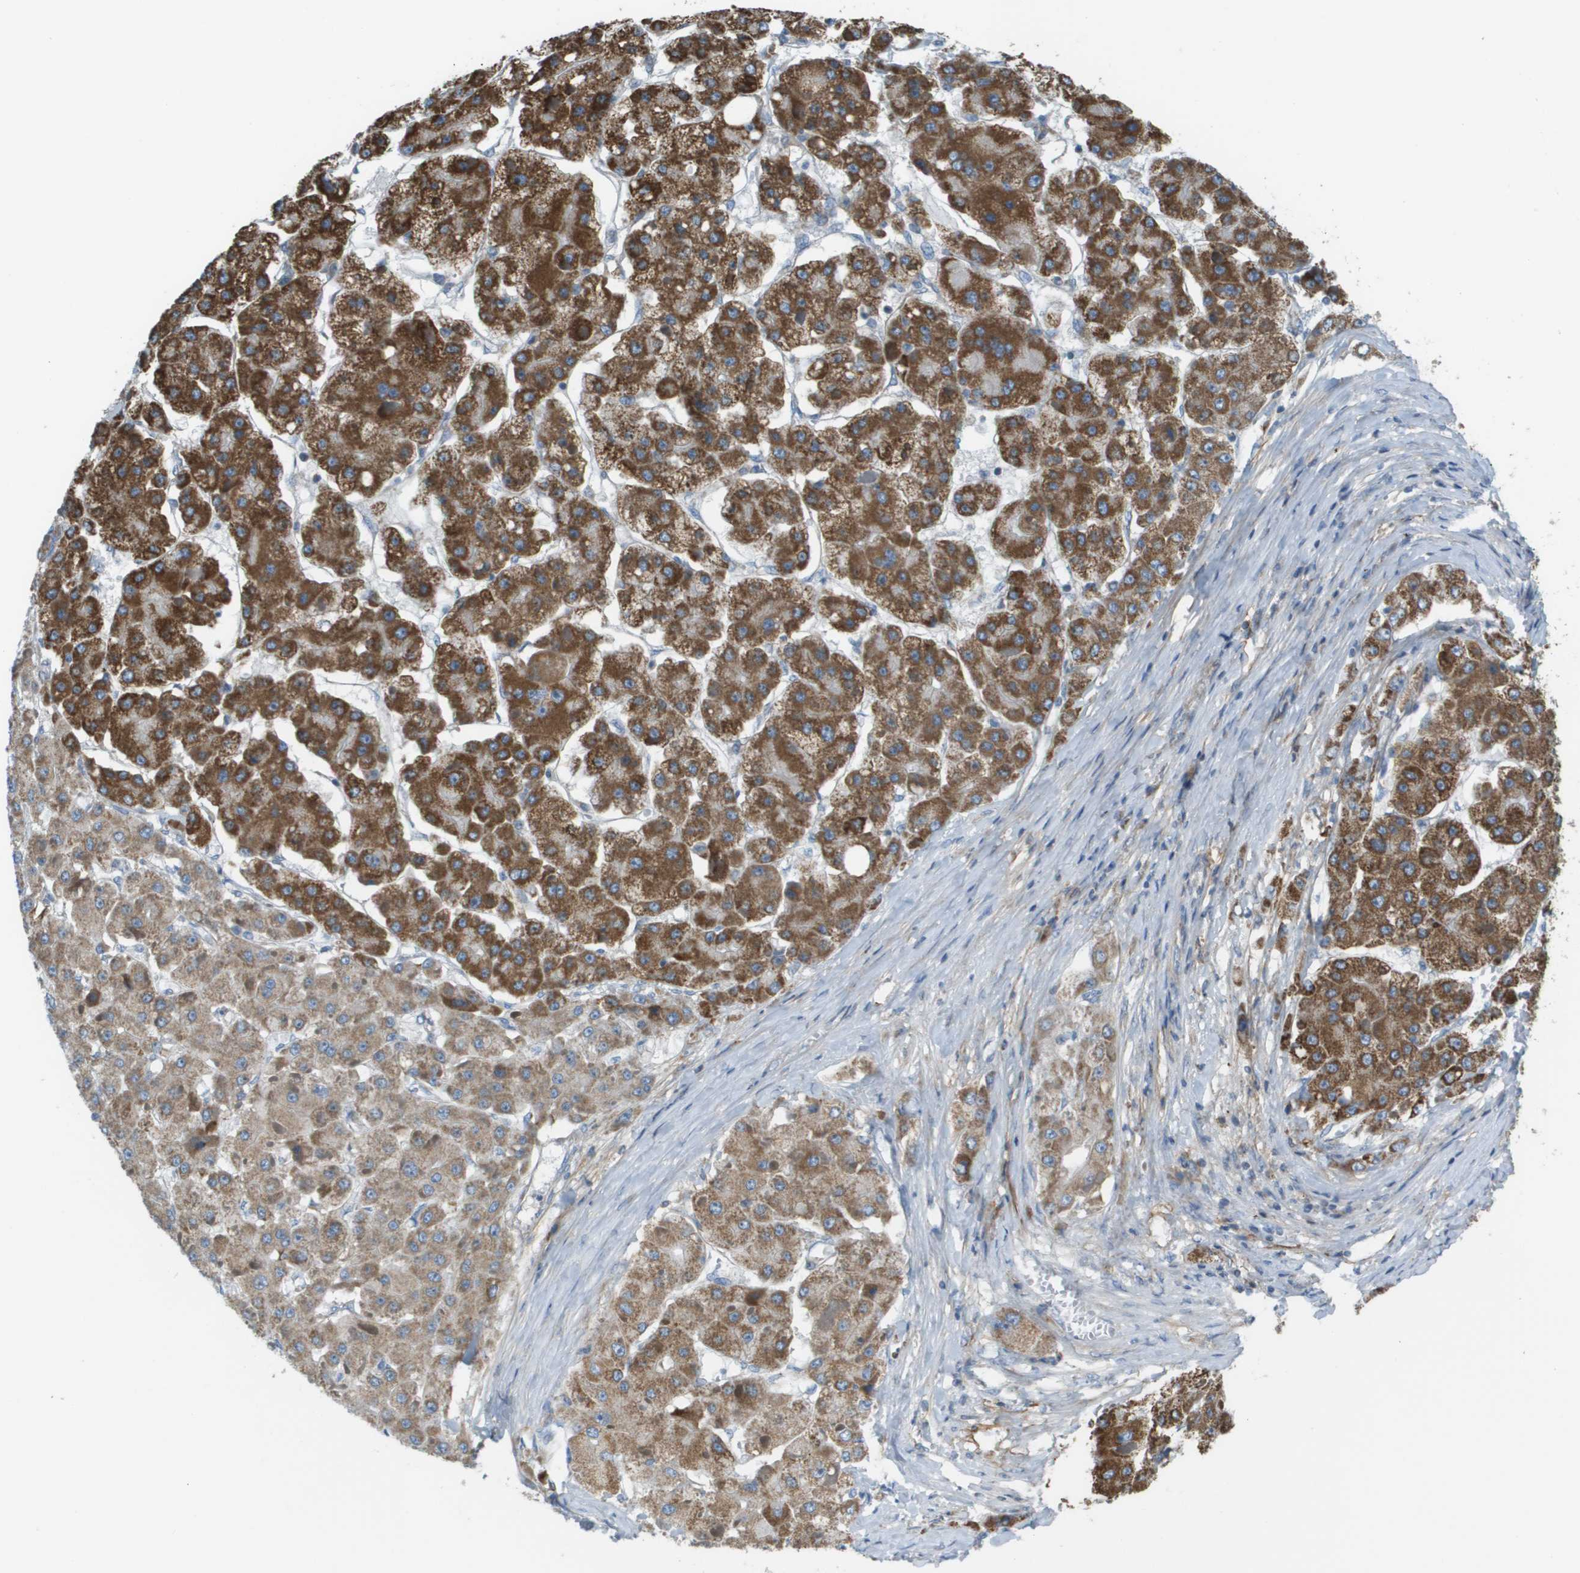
{"staining": {"intensity": "strong", "quantity": ">75%", "location": "cytoplasmic/membranous"}, "tissue": "liver cancer", "cell_type": "Tumor cells", "image_type": "cancer", "snomed": [{"axis": "morphology", "description": "Carcinoma, Hepatocellular, NOS"}, {"axis": "topography", "description": "Liver"}], "caption": "Immunohistochemistry (IHC) of human hepatocellular carcinoma (liver) demonstrates high levels of strong cytoplasmic/membranous staining in approximately >75% of tumor cells. (brown staining indicates protein expression, while blue staining denotes nuclei).", "gene": "GALNT6", "patient": {"sex": "female", "age": 73}}